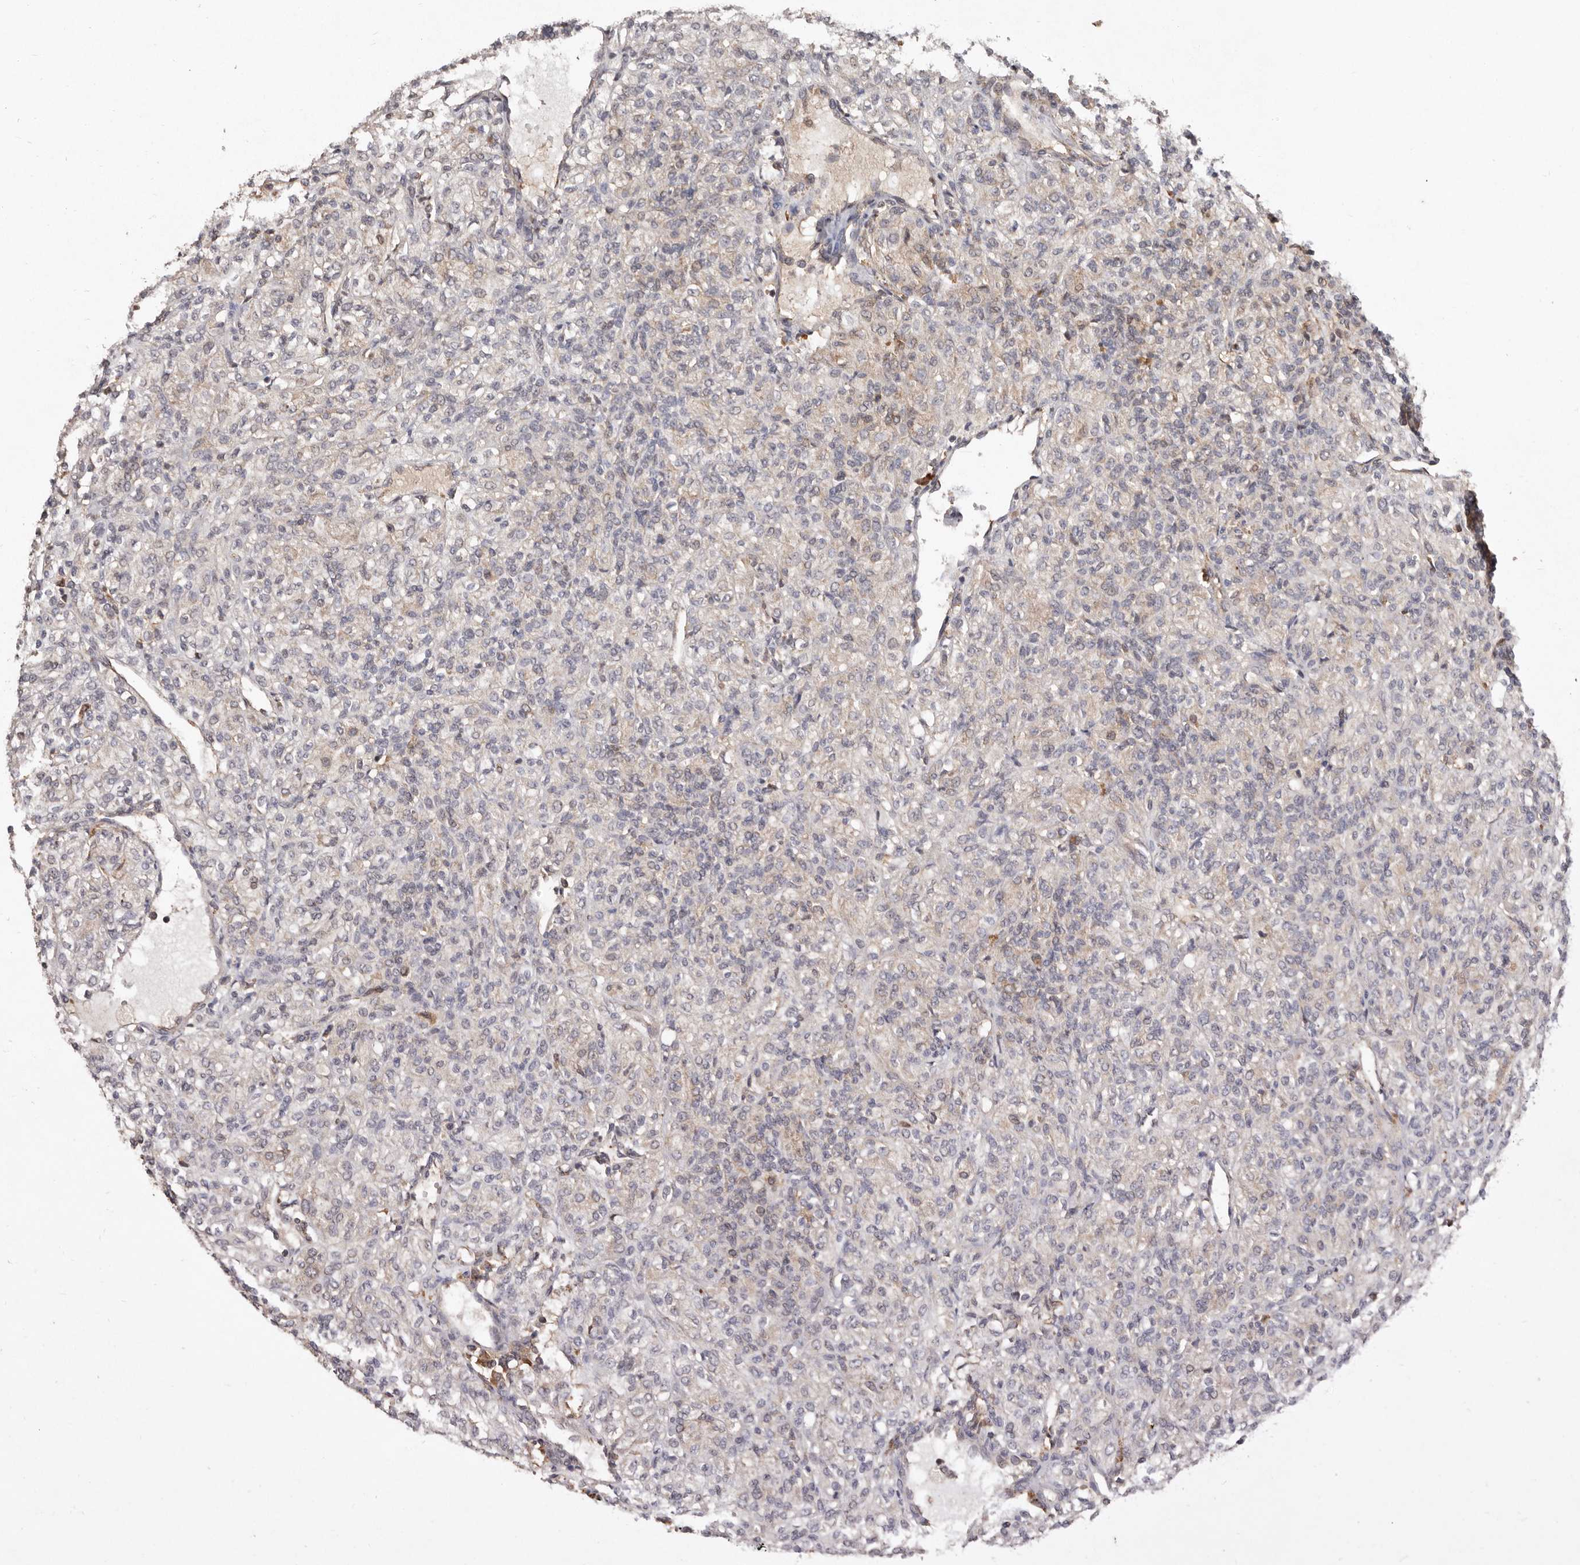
{"staining": {"intensity": "weak", "quantity": "<25%", "location": "cytoplasmic/membranous"}, "tissue": "renal cancer", "cell_type": "Tumor cells", "image_type": "cancer", "snomed": [{"axis": "morphology", "description": "Adenocarcinoma, NOS"}, {"axis": "topography", "description": "Kidney"}], "caption": "This is a micrograph of immunohistochemistry staining of renal adenocarcinoma, which shows no positivity in tumor cells.", "gene": "RSPO2", "patient": {"sex": "male", "age": 77}}